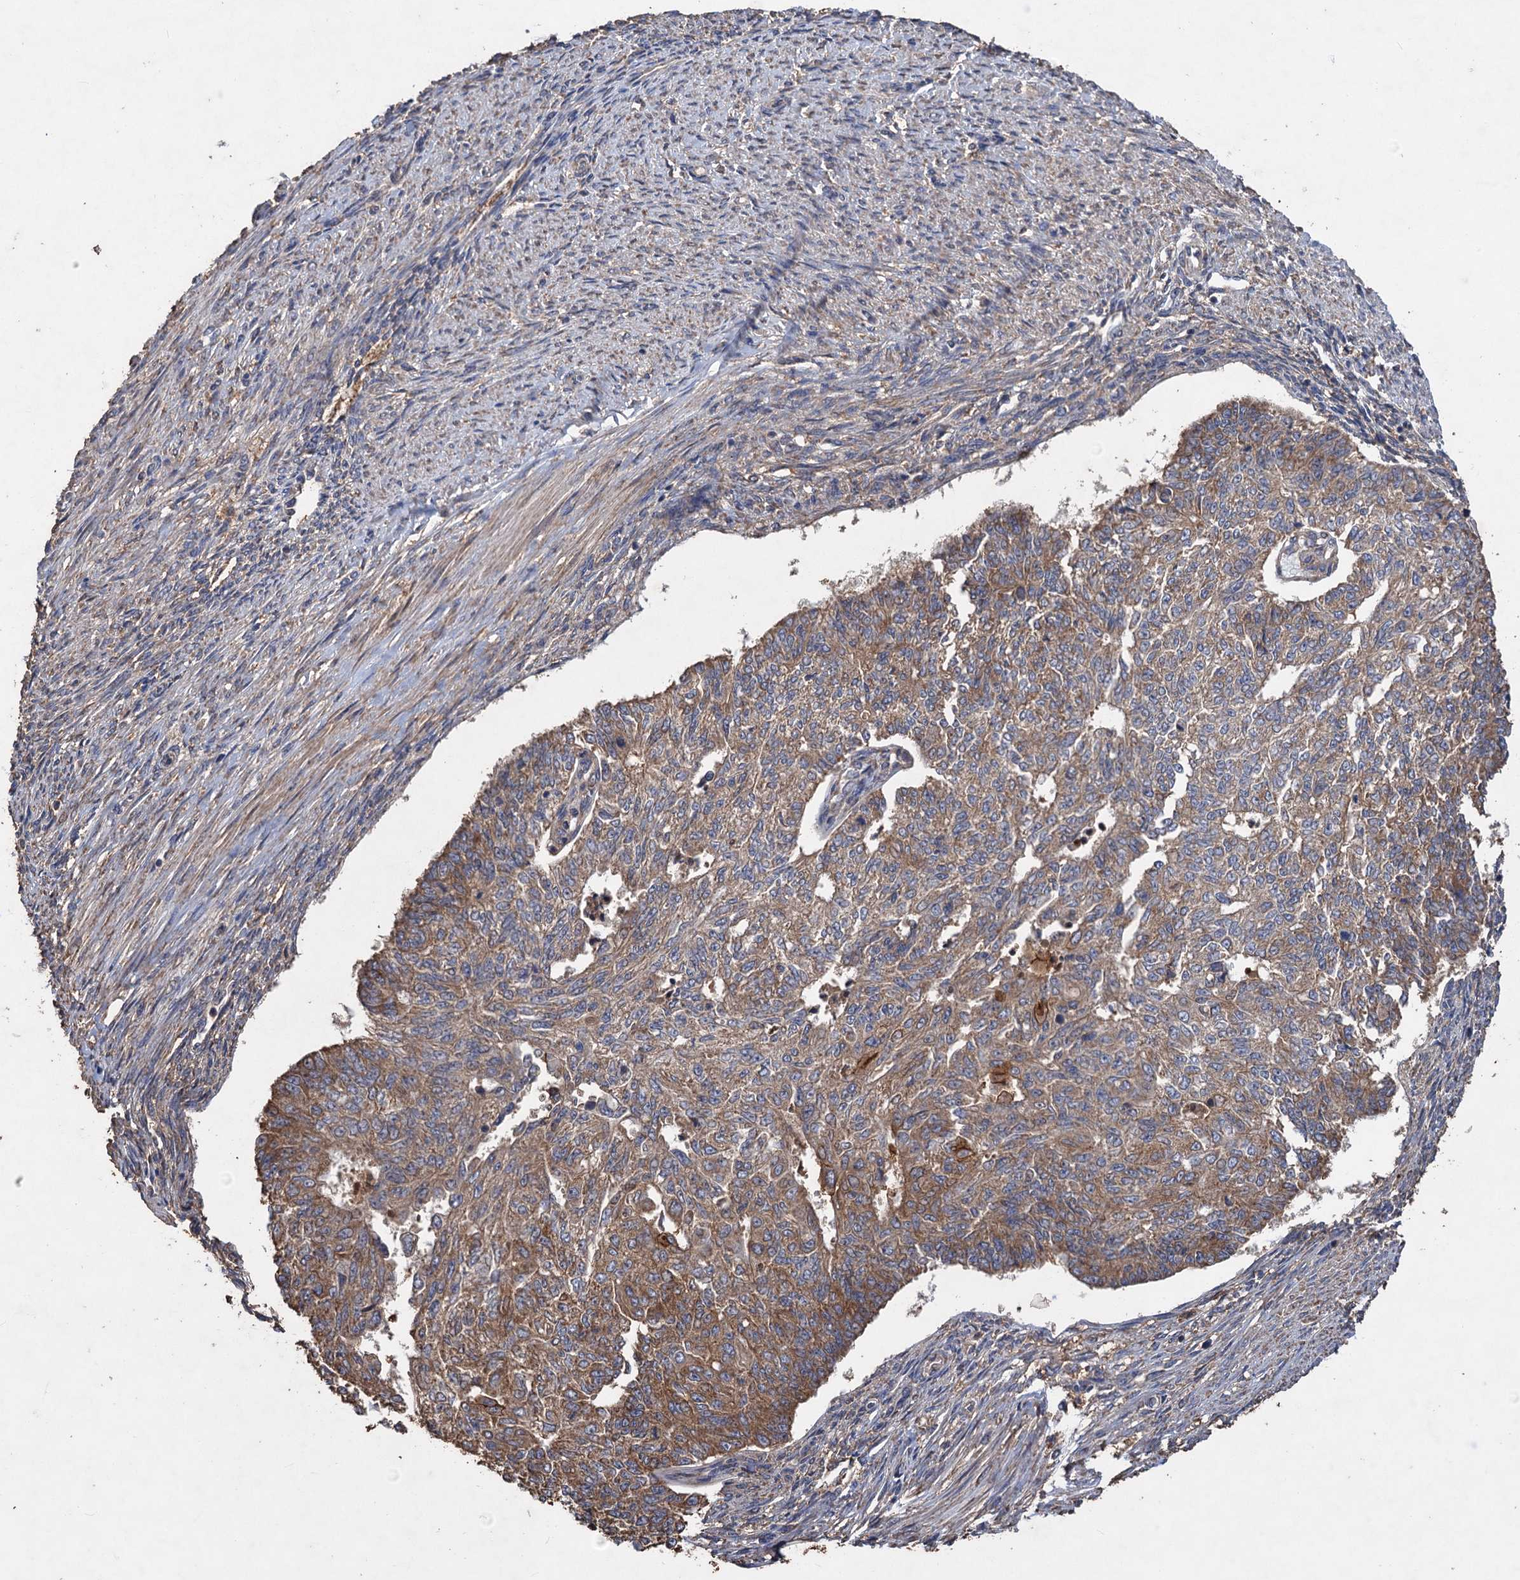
{"staining": {"intensity": "moderate", "quantity": ">75%", "location": "cytoplasmic/membranous"}, "tissue": "endometrial cancer", "cell_type": "Tumor cells", "image_type": "cancer", "snomed": [{"axis": "morphology", "description": "Adenocarcinoma, NOS"}, {"axis": "topography", "description": "Endometrium"}], "caption": "Brown immunohistochemical staining in adenocarcinoma (endometrial) displays moderate cytoplasmic/membranous staining in approximately >75% of tumor cells.", "gene": "SCUBE3", "patient": {"sex": "female", "age": 32}}